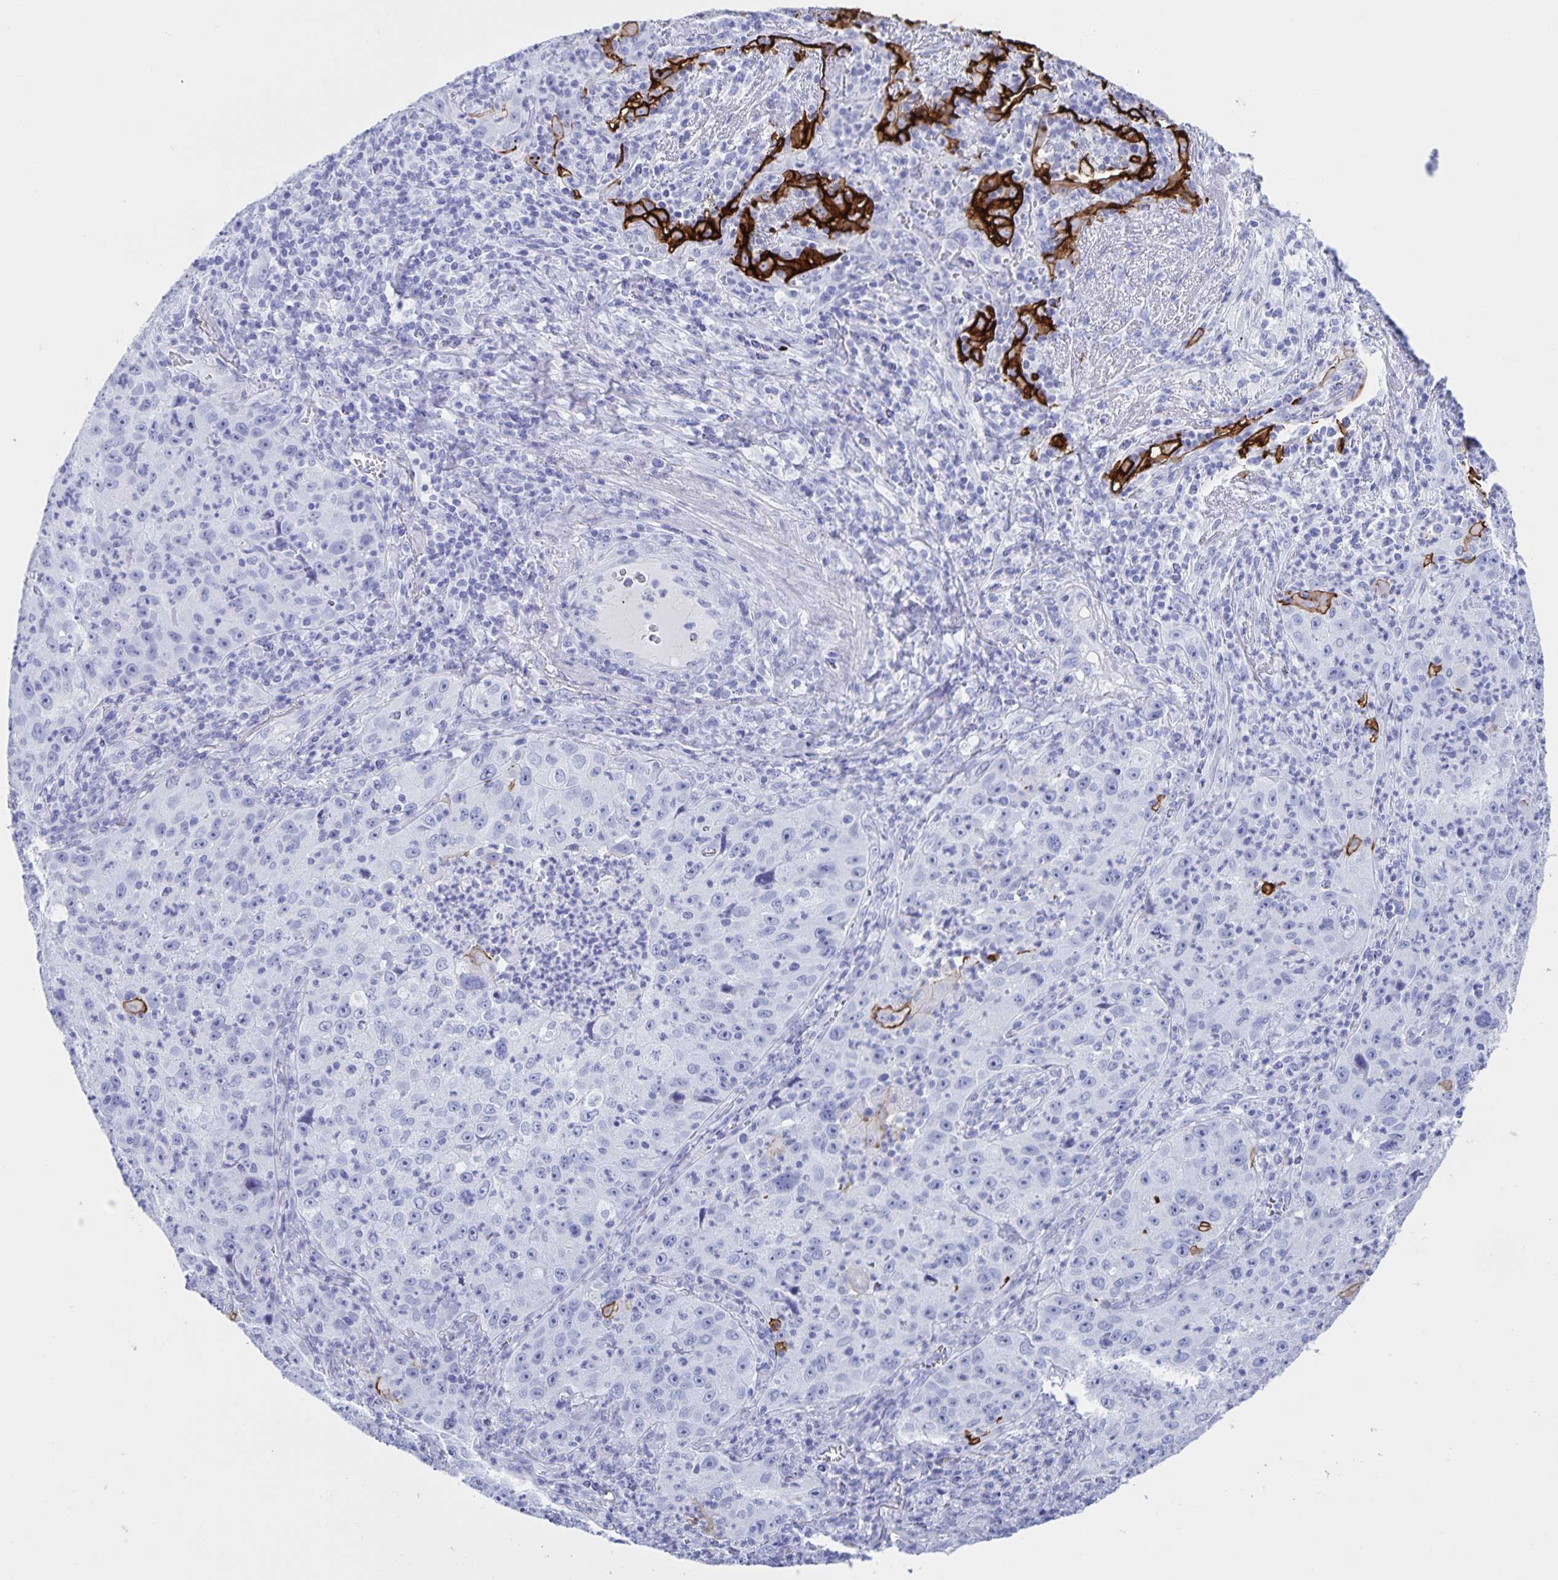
{"staining": {"intensity": "negative", "quantity": "none", "location": "none"}, "tissue": "lung cancer", "cell_type": "Tumor cells", "image_type": "cancer", "snomed": [{"axis": "morphology", "description": "Squamous cell carcinoma, NOS"}, {"axis": "topography", "description": "Lung"}], "caption": "Immunohistochemistry of lung cancer (squamous cell carcinoma) demonstrates no positivity in tumor cells.", "gene": "AQP4", "patient": {"sex": "male", "age": 71}}